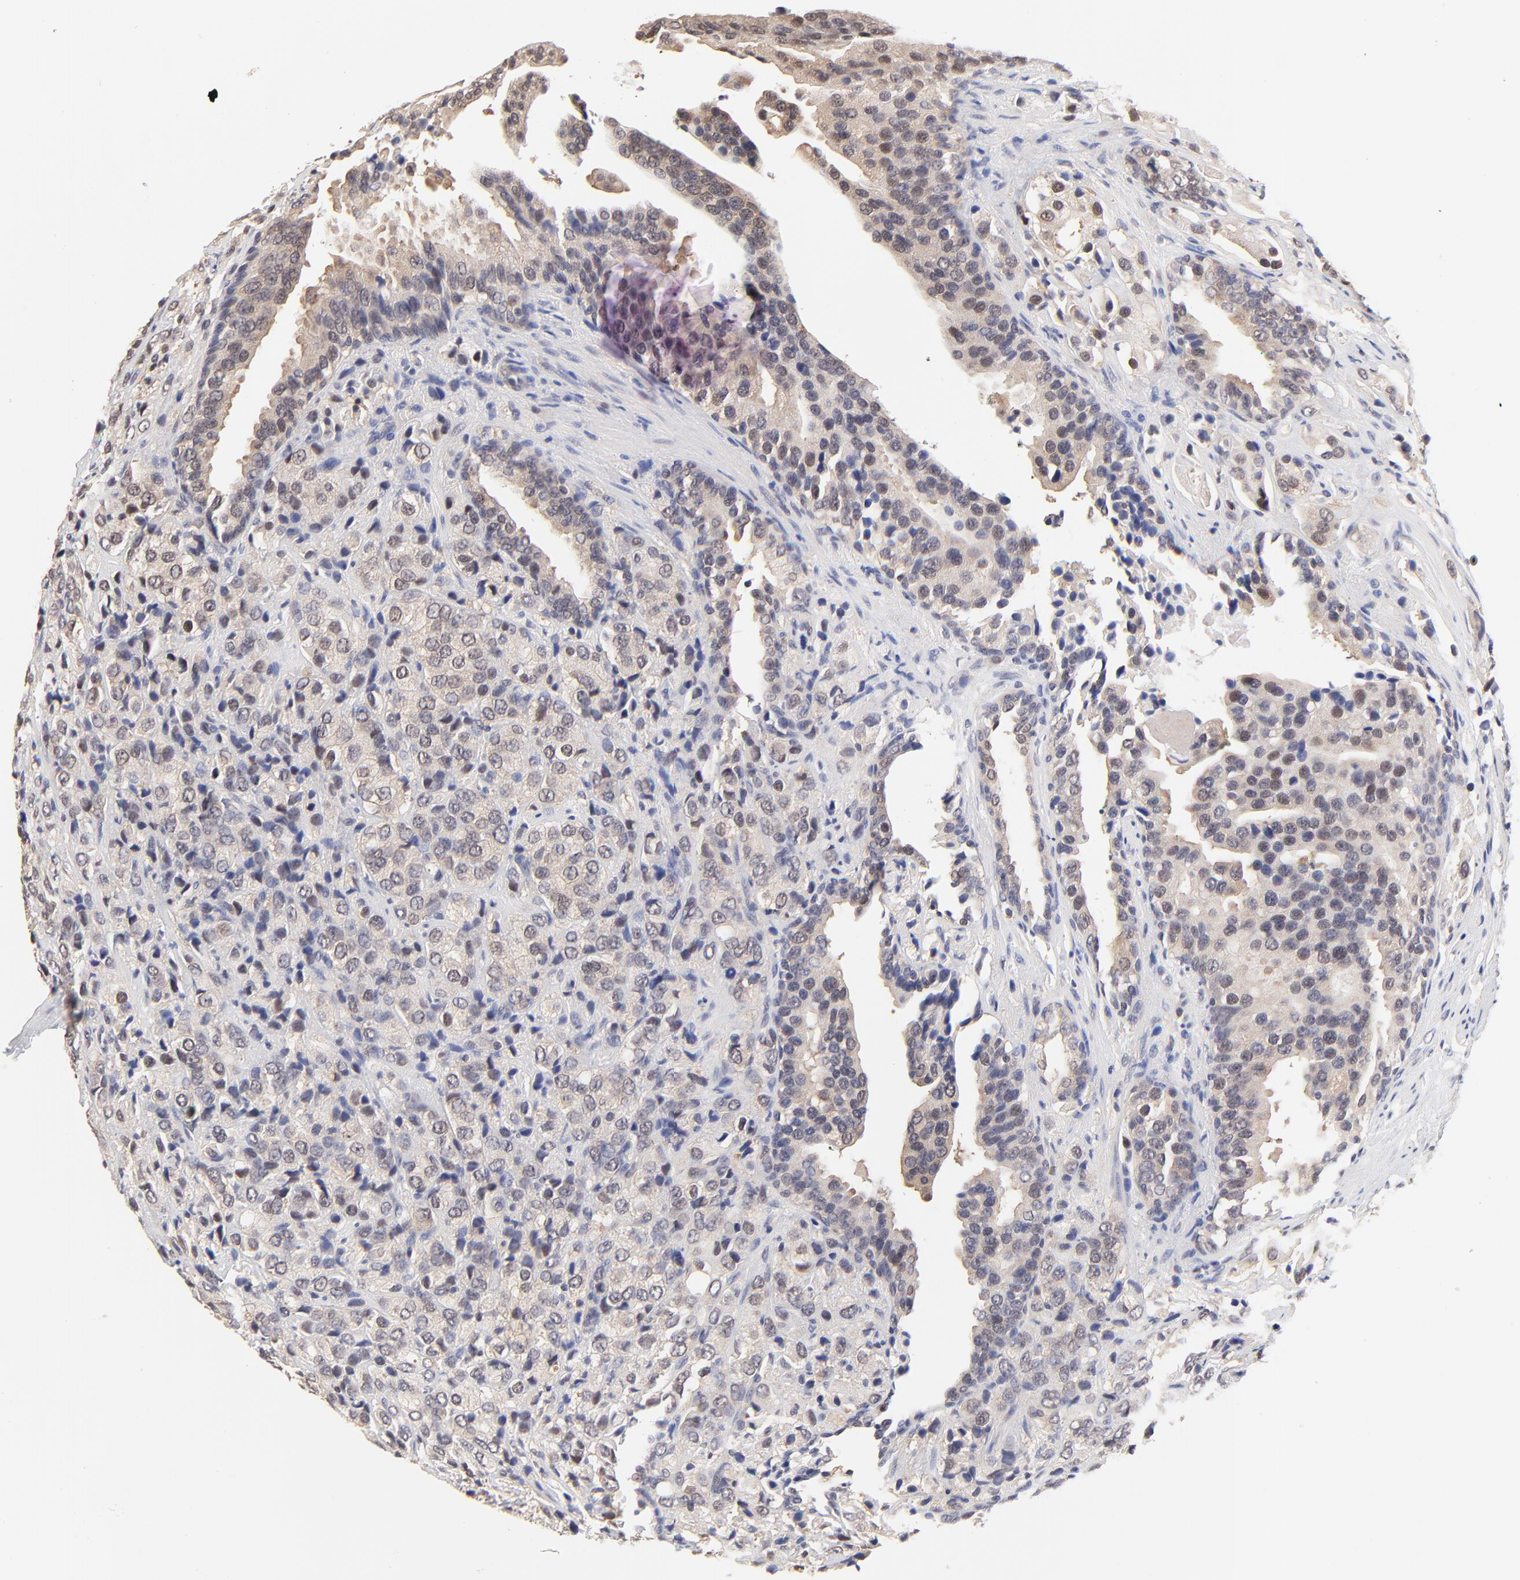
{"staining": {"intensity": "weak", "quantity": "25%-75%", "location": "cytoplasmic/membranous,nuclear"}, "tissue": "prostate cancer", "cell_type": "Tumor cells", "image_type": "cancer", "snomed": [{"axis": "morphology", "description": "Adenocarcinoma, High grade"}, {"axis": "topography", "description": "Prostate"}], "caption": "This photomicrograph shows immunohistochemistry staining of high-grade adenocarcinoma (prostate), with low weak cytoplasmic/membranous and nuclear expression in about 25%-75% of tumor cells.", "gene": "PSMC4", "patient": {"sex": "male", "age": 70}}